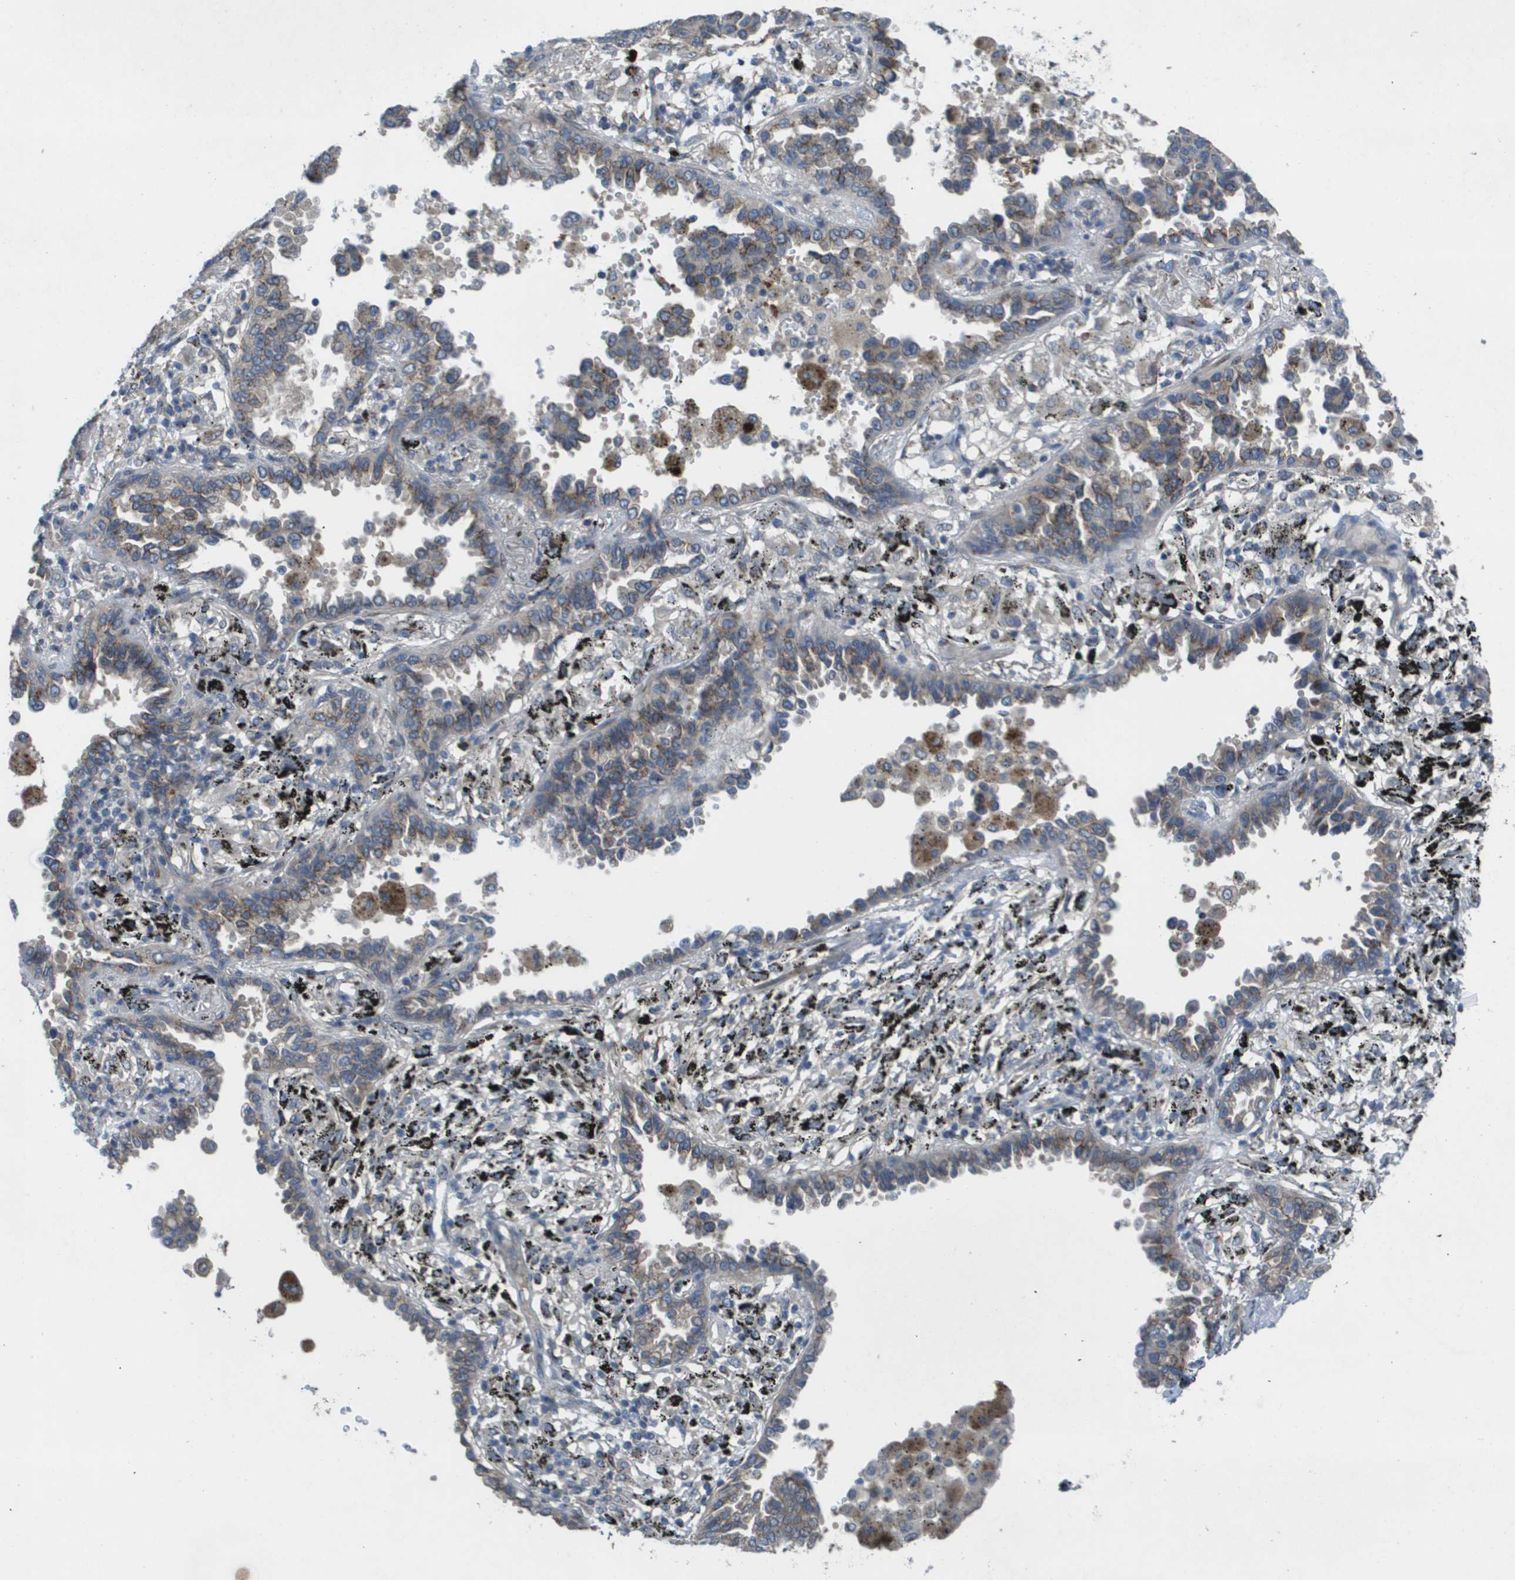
{"staining": {"intensity": "moderate", "quantity": "25%-75%", "location": "cytoplasmic/membranous"}, "tissue": "lung cancer", "cell_type": "Tumor cells", "image_type": "cancer", "snomed": [{"axis": "morphology", "description": "Normal tissue, NOS"}, {"axis": "morphology", "description": "Adenocarcinoma, NOS"}, {"axis": "topography", "description": "Lung"}], "caption": "Immunohistochemical staining of lung adenocarcinoma shows medium levels of moderate cytoplasmic/membranous protein expression in approximately 25%-75% of tumor cells.", "gene": "QSOX2", "patient": {"sex": "male", "age": 59}}